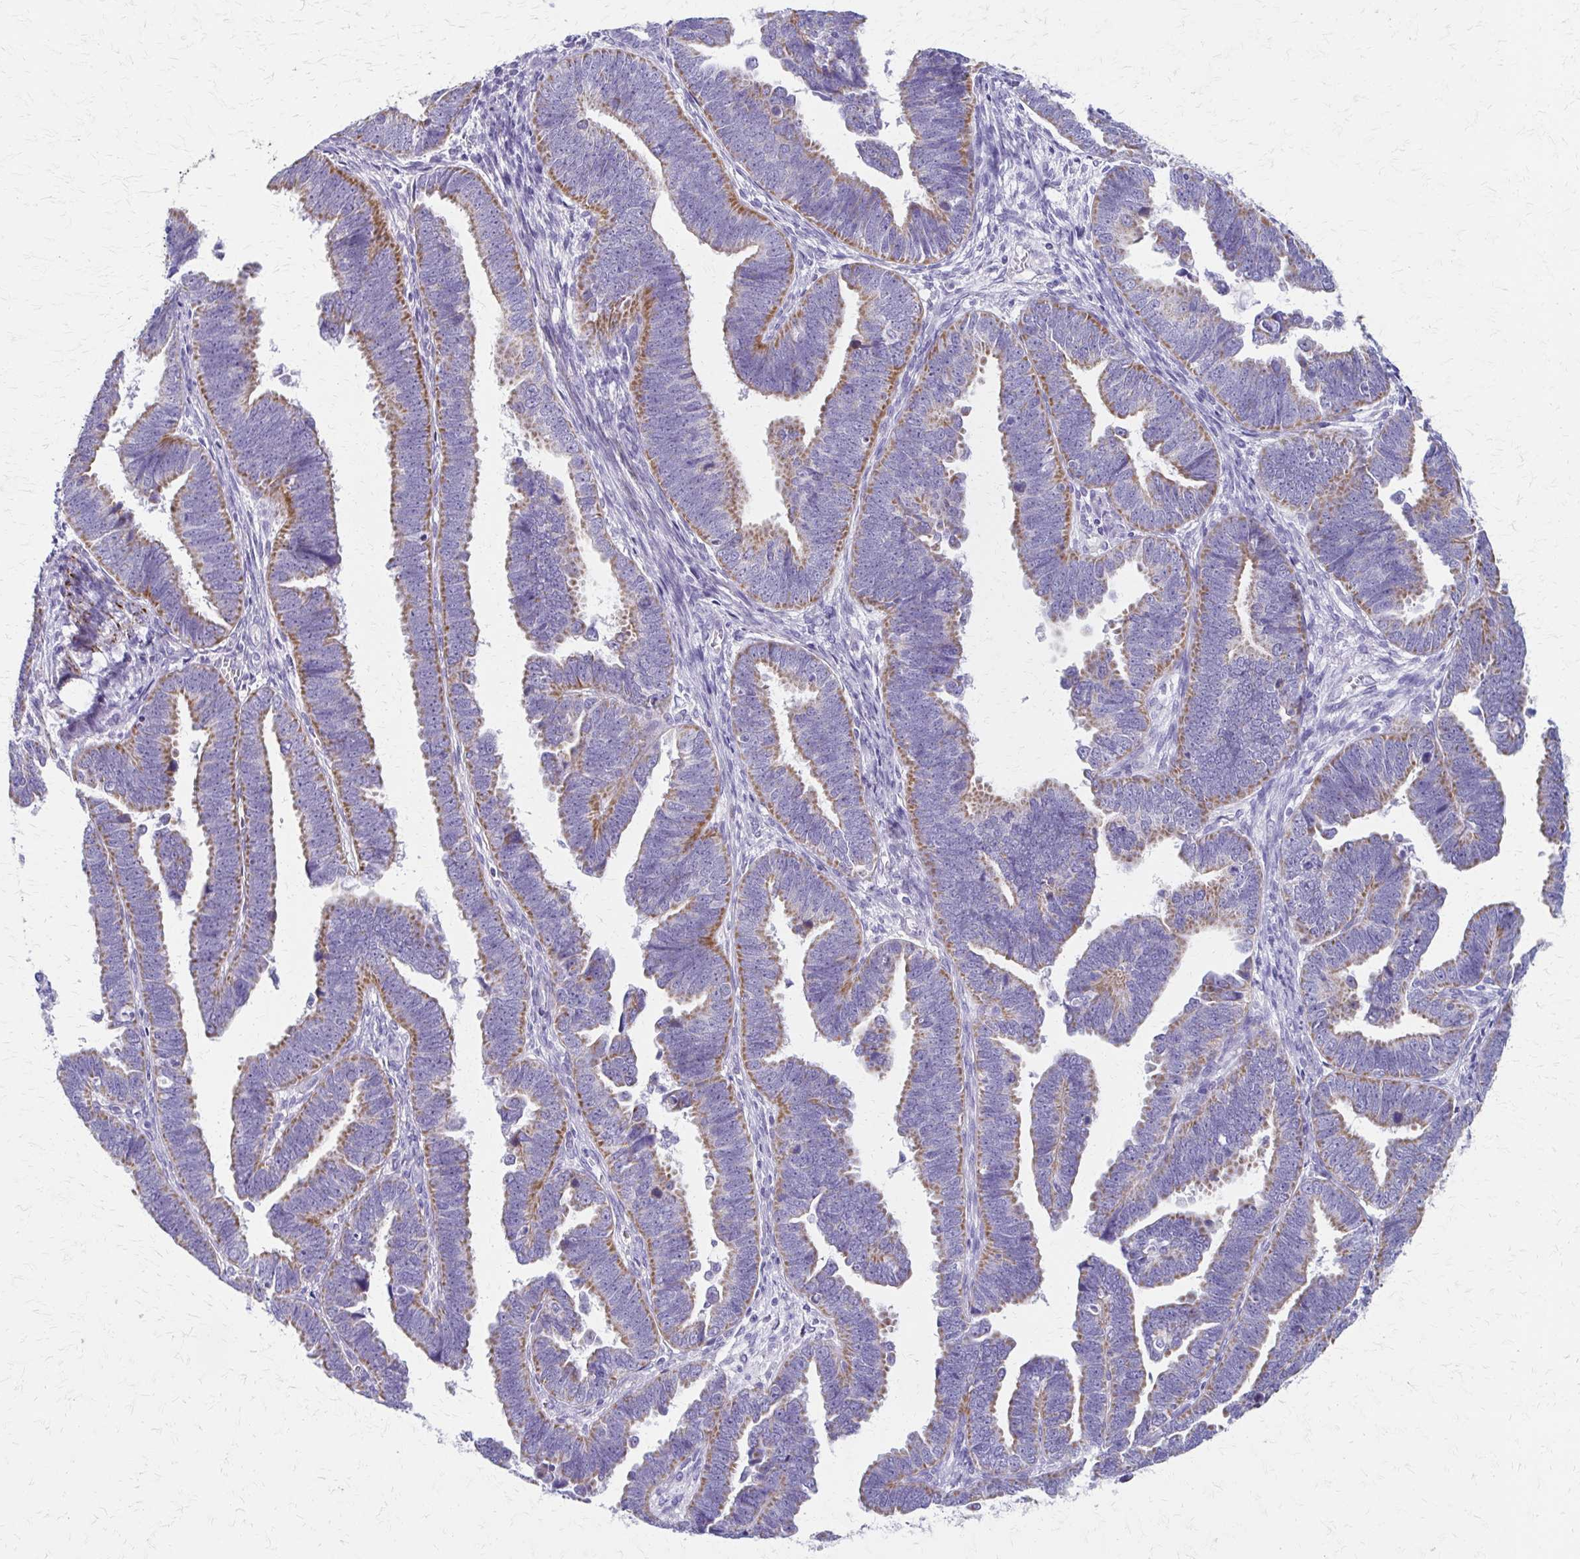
{"staining": {"intensity": "moderate", "quantity": ">75%", "location": "cytoplasmic/membranous"}, "tissue": "endometrial cancer", "cell_type": "Tumor cells", "image_type": "cancer", "snomed": [{"axis": "morphology", "description": "Adenocarcinoma, NOS"}, {"axis": "topography", "description": "Endometrium"}], "caption": "Human endometrial cancer (adenocarcinoma) stained with a brown dye shows moderate cytoplasmic/membranous positive expression in about >75% of tumor cells.", "gene": "ZSCAN5B", "patient": {"sex": "female", "age": 75}}